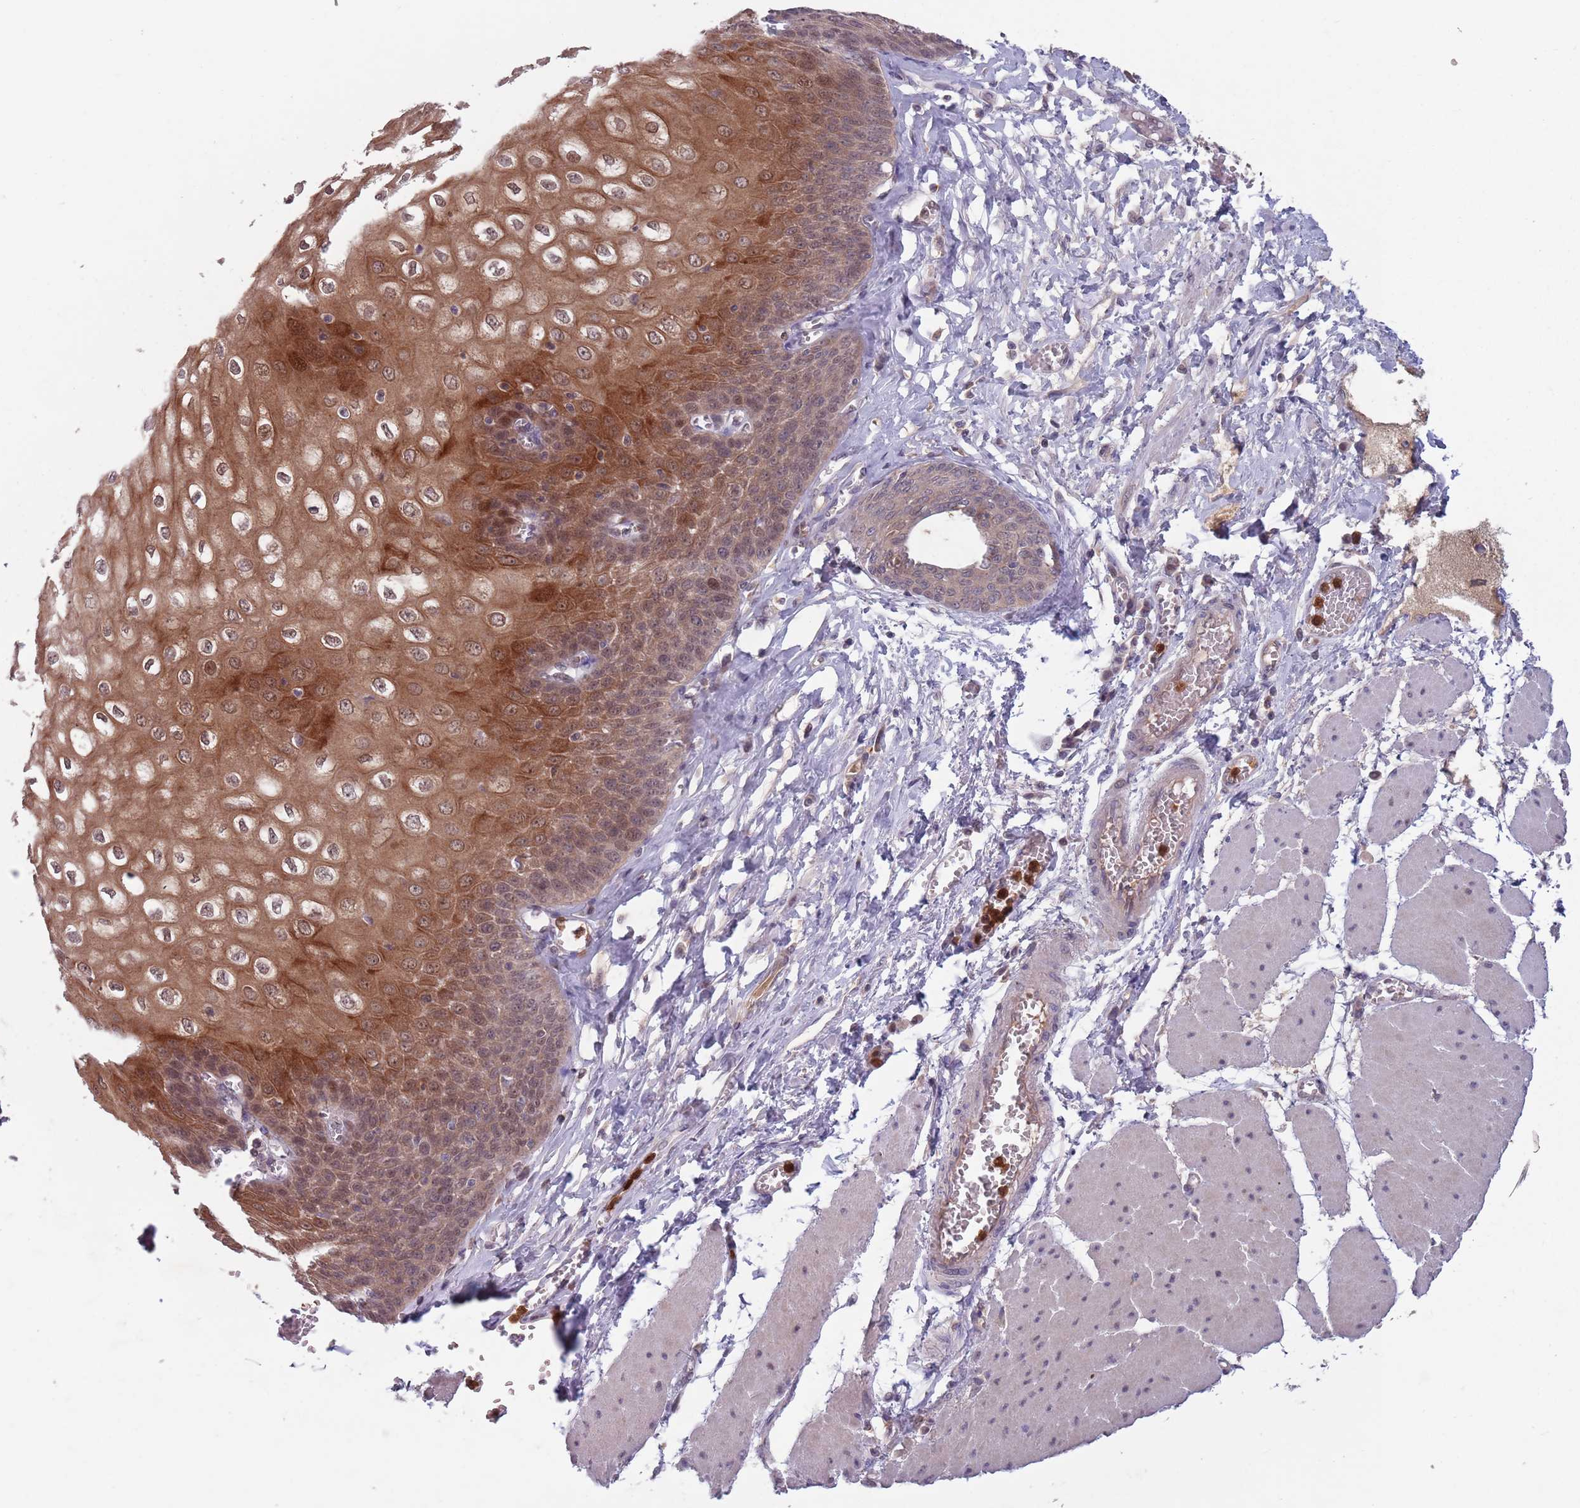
{"staining": {"intensity": "moderate", "quantity": ">75%", "location": "cytoplasmic/membranous"}, "tissue": "esophagus", "cell_type": "Squamous epithelial cells", "image_type": "normal", "snomed": [{"axis": "morphology", "description": "Normal tissue, NOS"}, {"axis": "topography", "description": "Esophagus"}], "caption": "Human esophagus stained with a brown dye displays moderate cytoplasmic/membranous positive positivity in about >75% of squamous epithelial cells.", "gene": "TYW1B", "patient": {"sex": "male", "age": 60}}